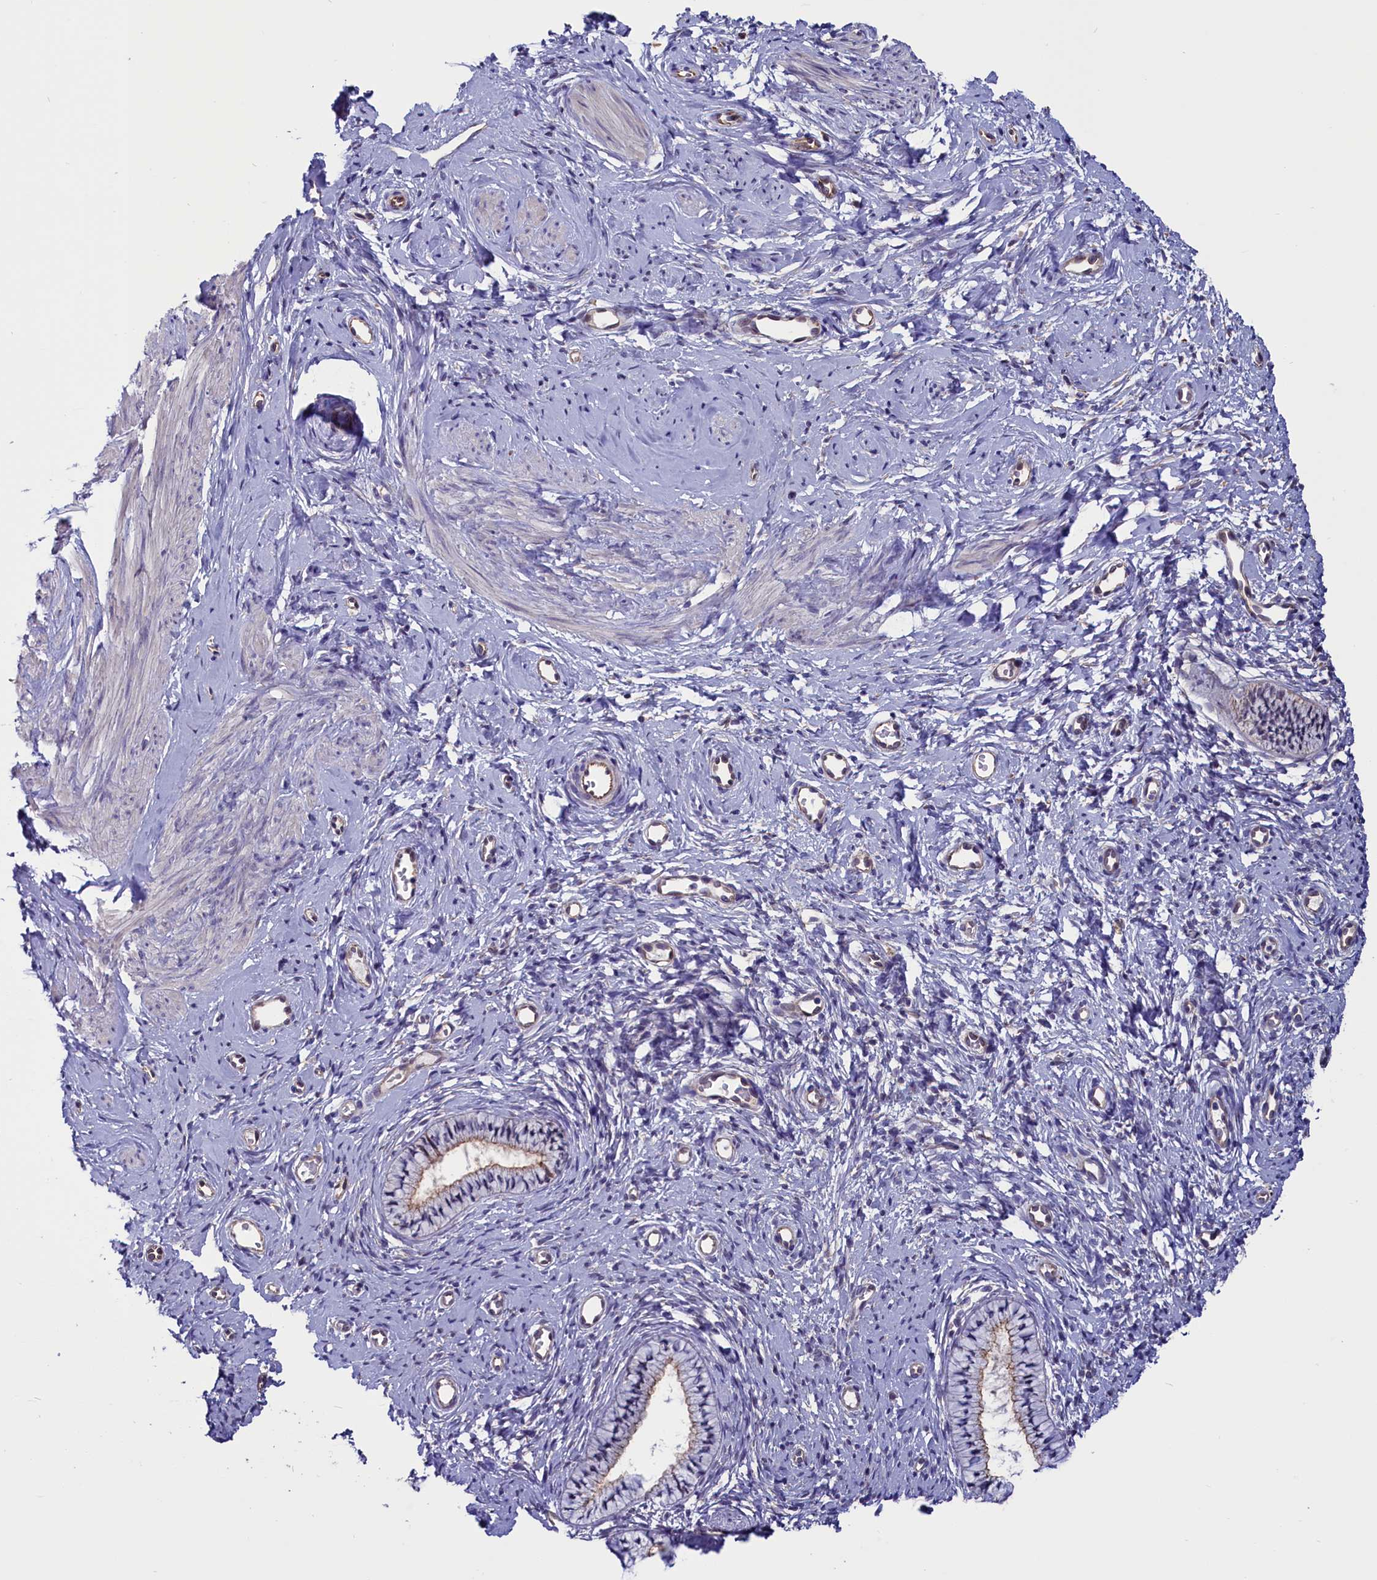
{"staining": {"intensity": "weak", "quantity": "<25%", "location": "cytoplasmic/membranous"}, "tissue": "cervix", "cell_type": "Glandular cells", "image_type": "normal", "snomed": [{"axis": "morphology", "description": "Normal tissue, NOS"}, {"axis": "topography", "description": "Cervix"}], "caption": "High power microscopy image of an immunohistochemistry photomicrograph of normal cervix, revealing no significant positivity in glandular cells.", "gene": "PDILT", "patient": {"sex": "female", "age": 57}}